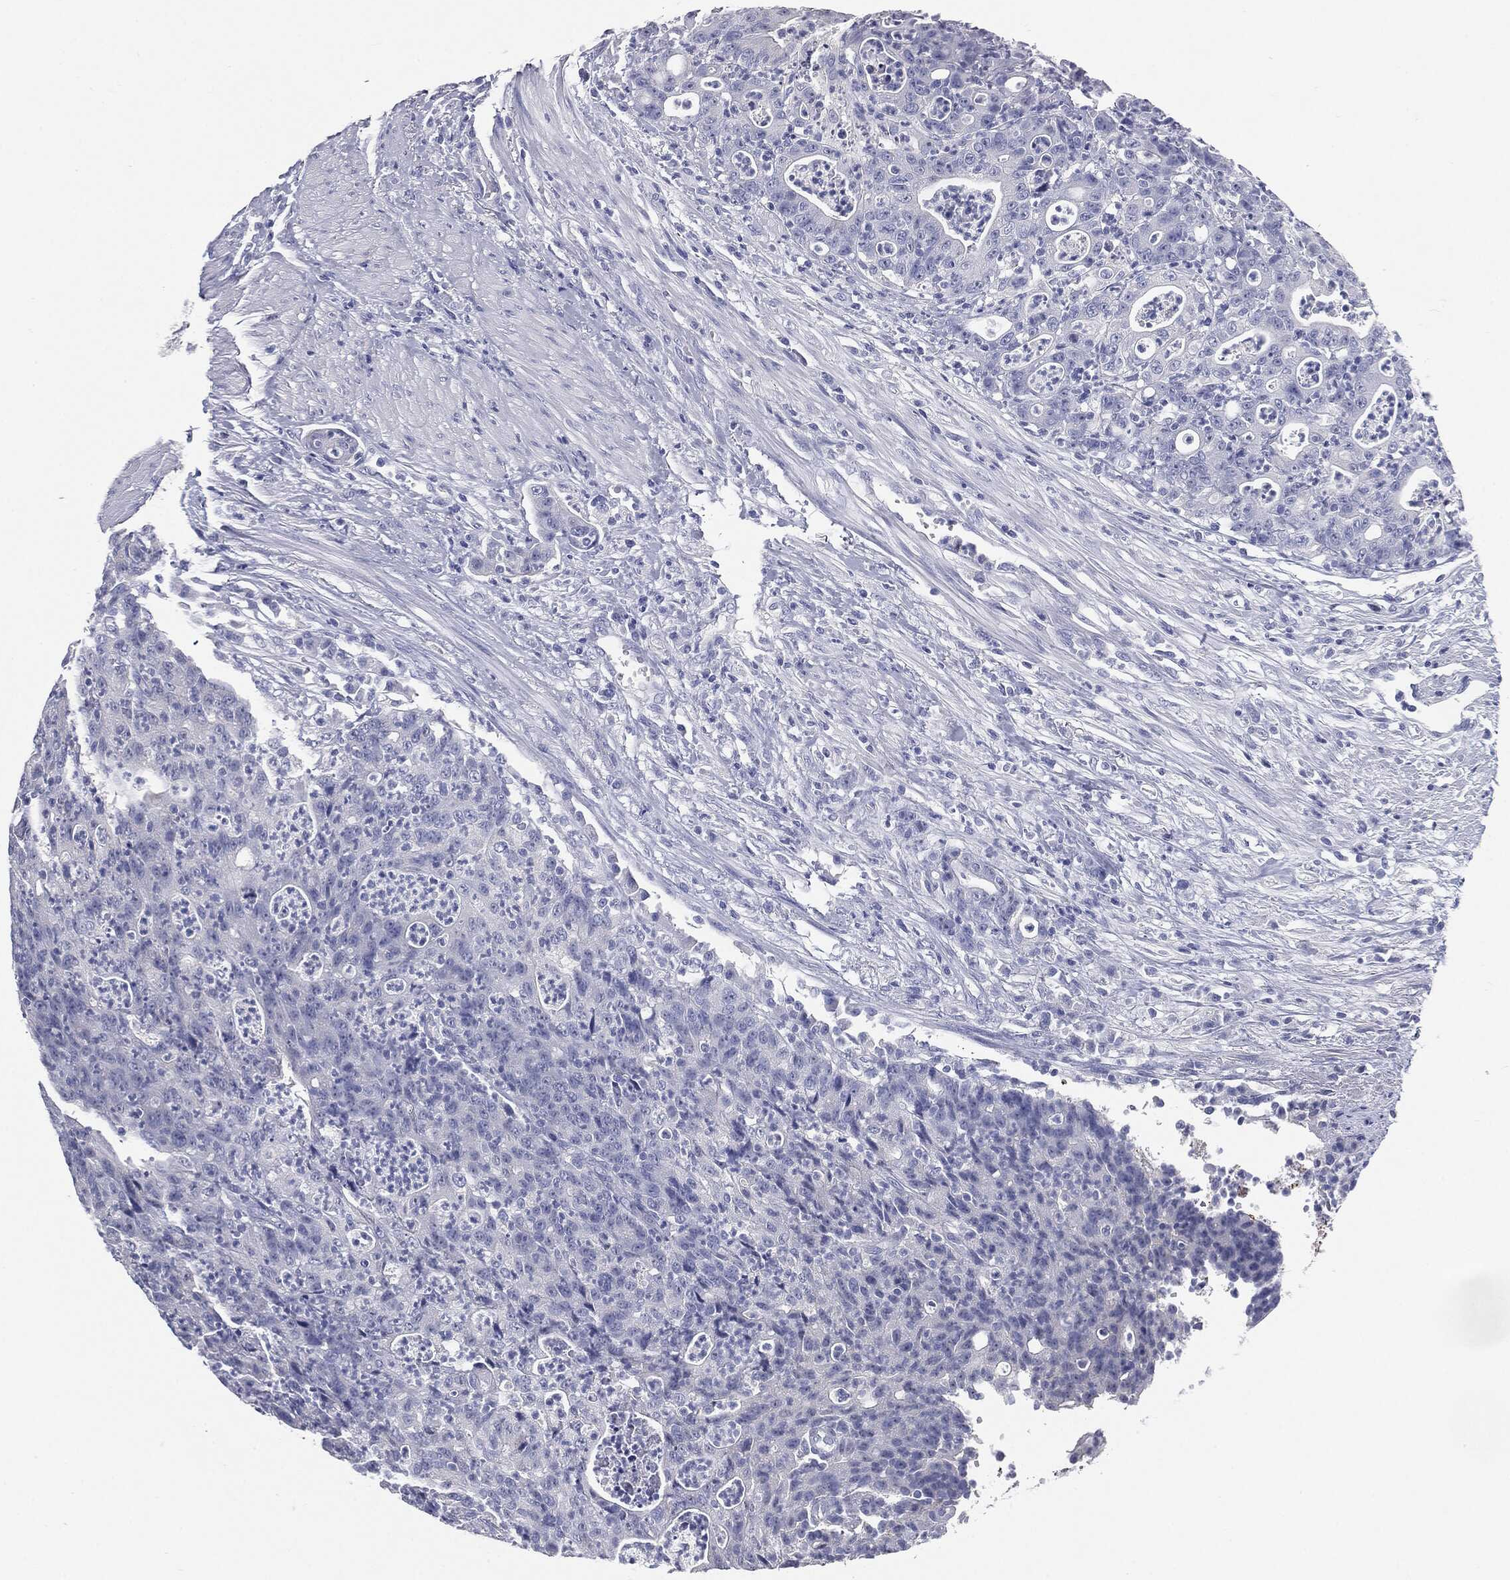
{"staining": {"intensity": "negative", "quantity": "none", "location": "none"}, "tissue": "colorectal cancer", "cell_type": "Tumor cells", "image_type": "cancer", "snomed": [{"axis": "morphology", "description": "Adenocarcinoma, NOS"}, {"axis": "topography", "description": "Colon"}], "caption": "Human colorectal cancer stained for a protein using immunohistochemistry (IHC) shows no positivity in tumor cells.", "gene": "CUZD1", "patient": {"sex": "male", "age": 70}}